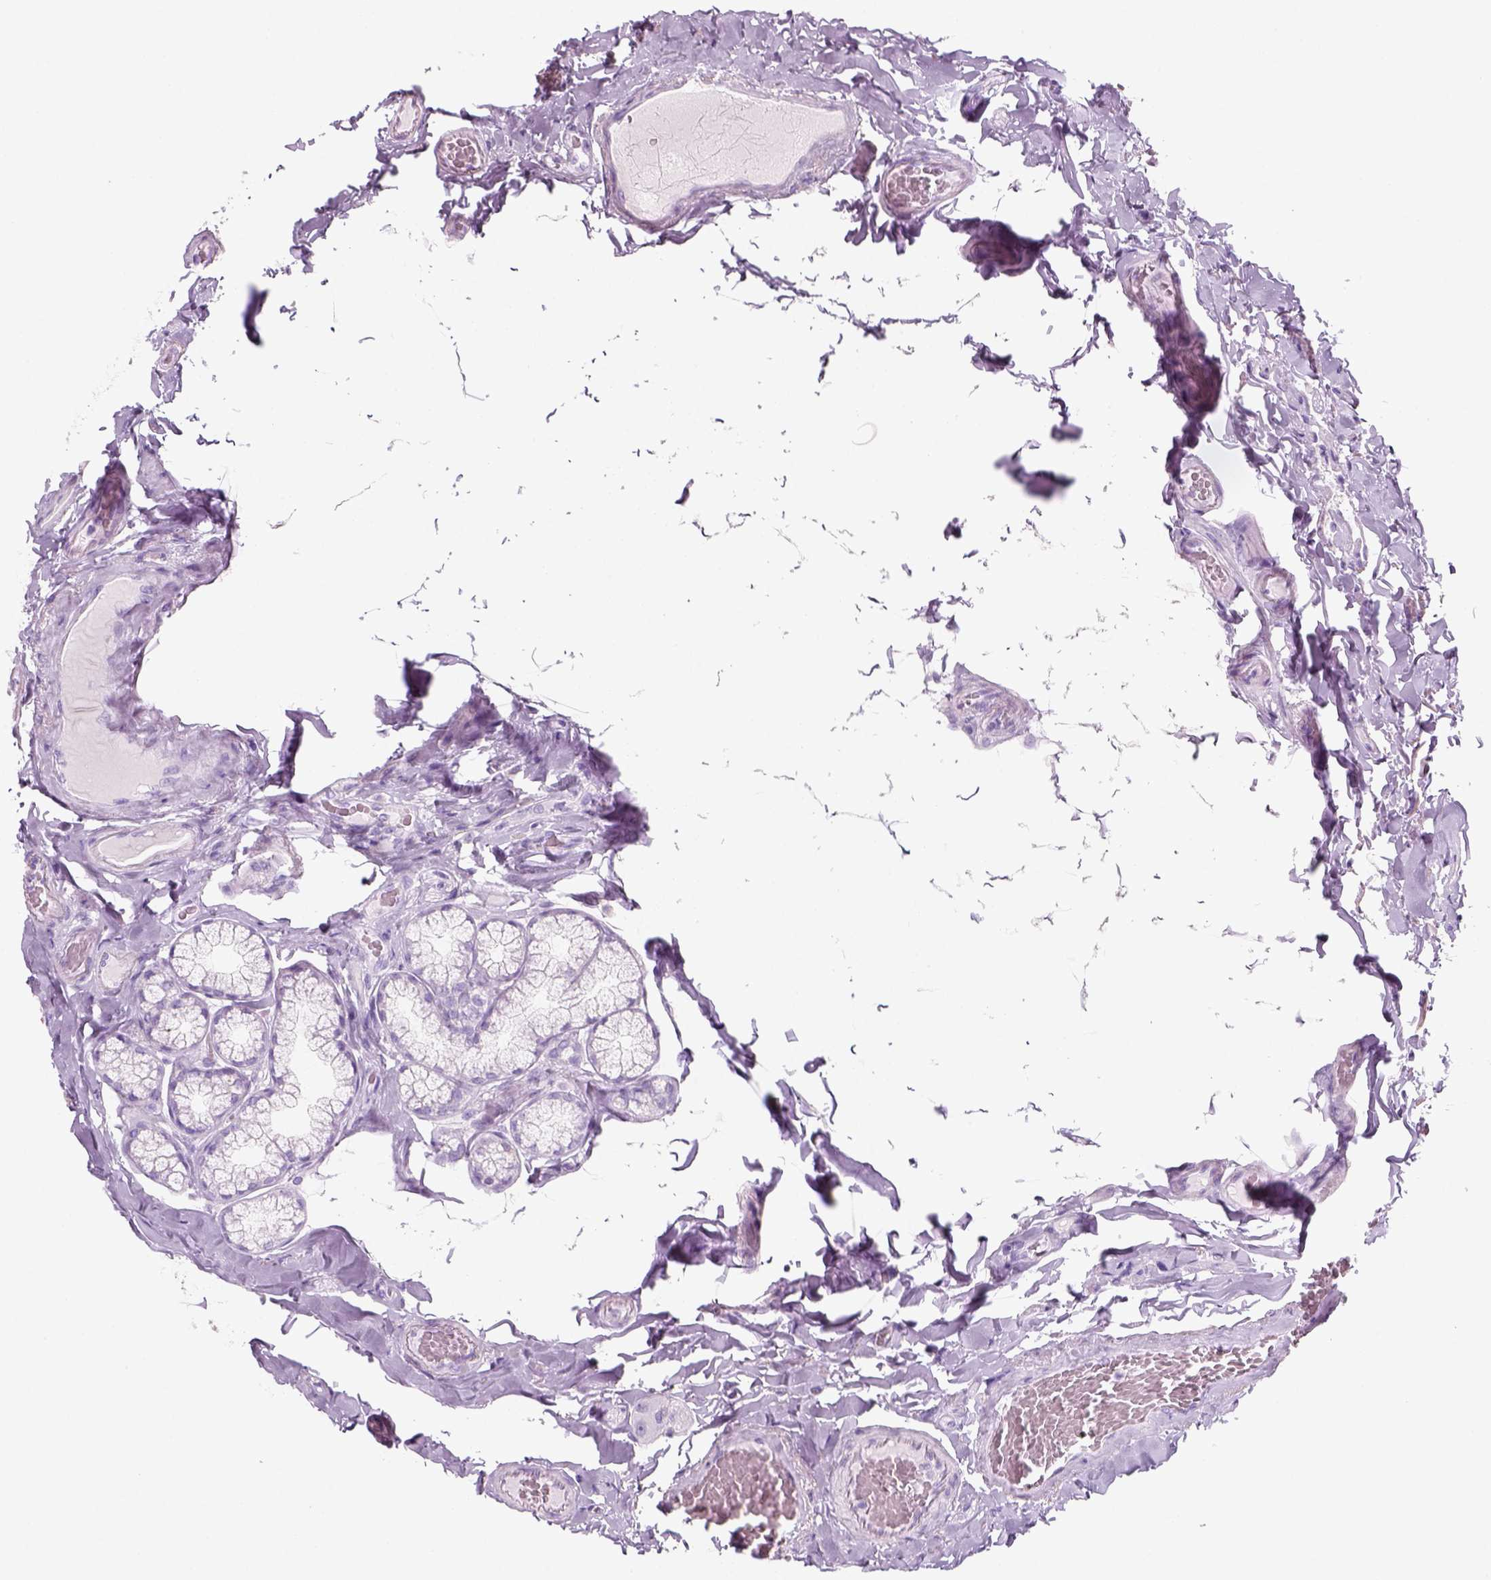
{"staining": {"intensity": "negative", "quantity": "none", "location": "none"}, "tissue": "duodenum", "cell_type": "Glandular cells", "image_type": "normal", "snomed": [{"axis": "morphology", "description": "Normal tissue, NOS"}, {"axis": "topography", "description": "Duodenum"}], "caption": "There is no significant staining in glandular cells of duodenum. The staining is performed using DAB (3,3'-diaminobenzidine) brown chromogen with nuclei counter-stained in using hematoxylin.", "gene": "KRTAP11", "patient": {"sex": "female", "age": 62}}